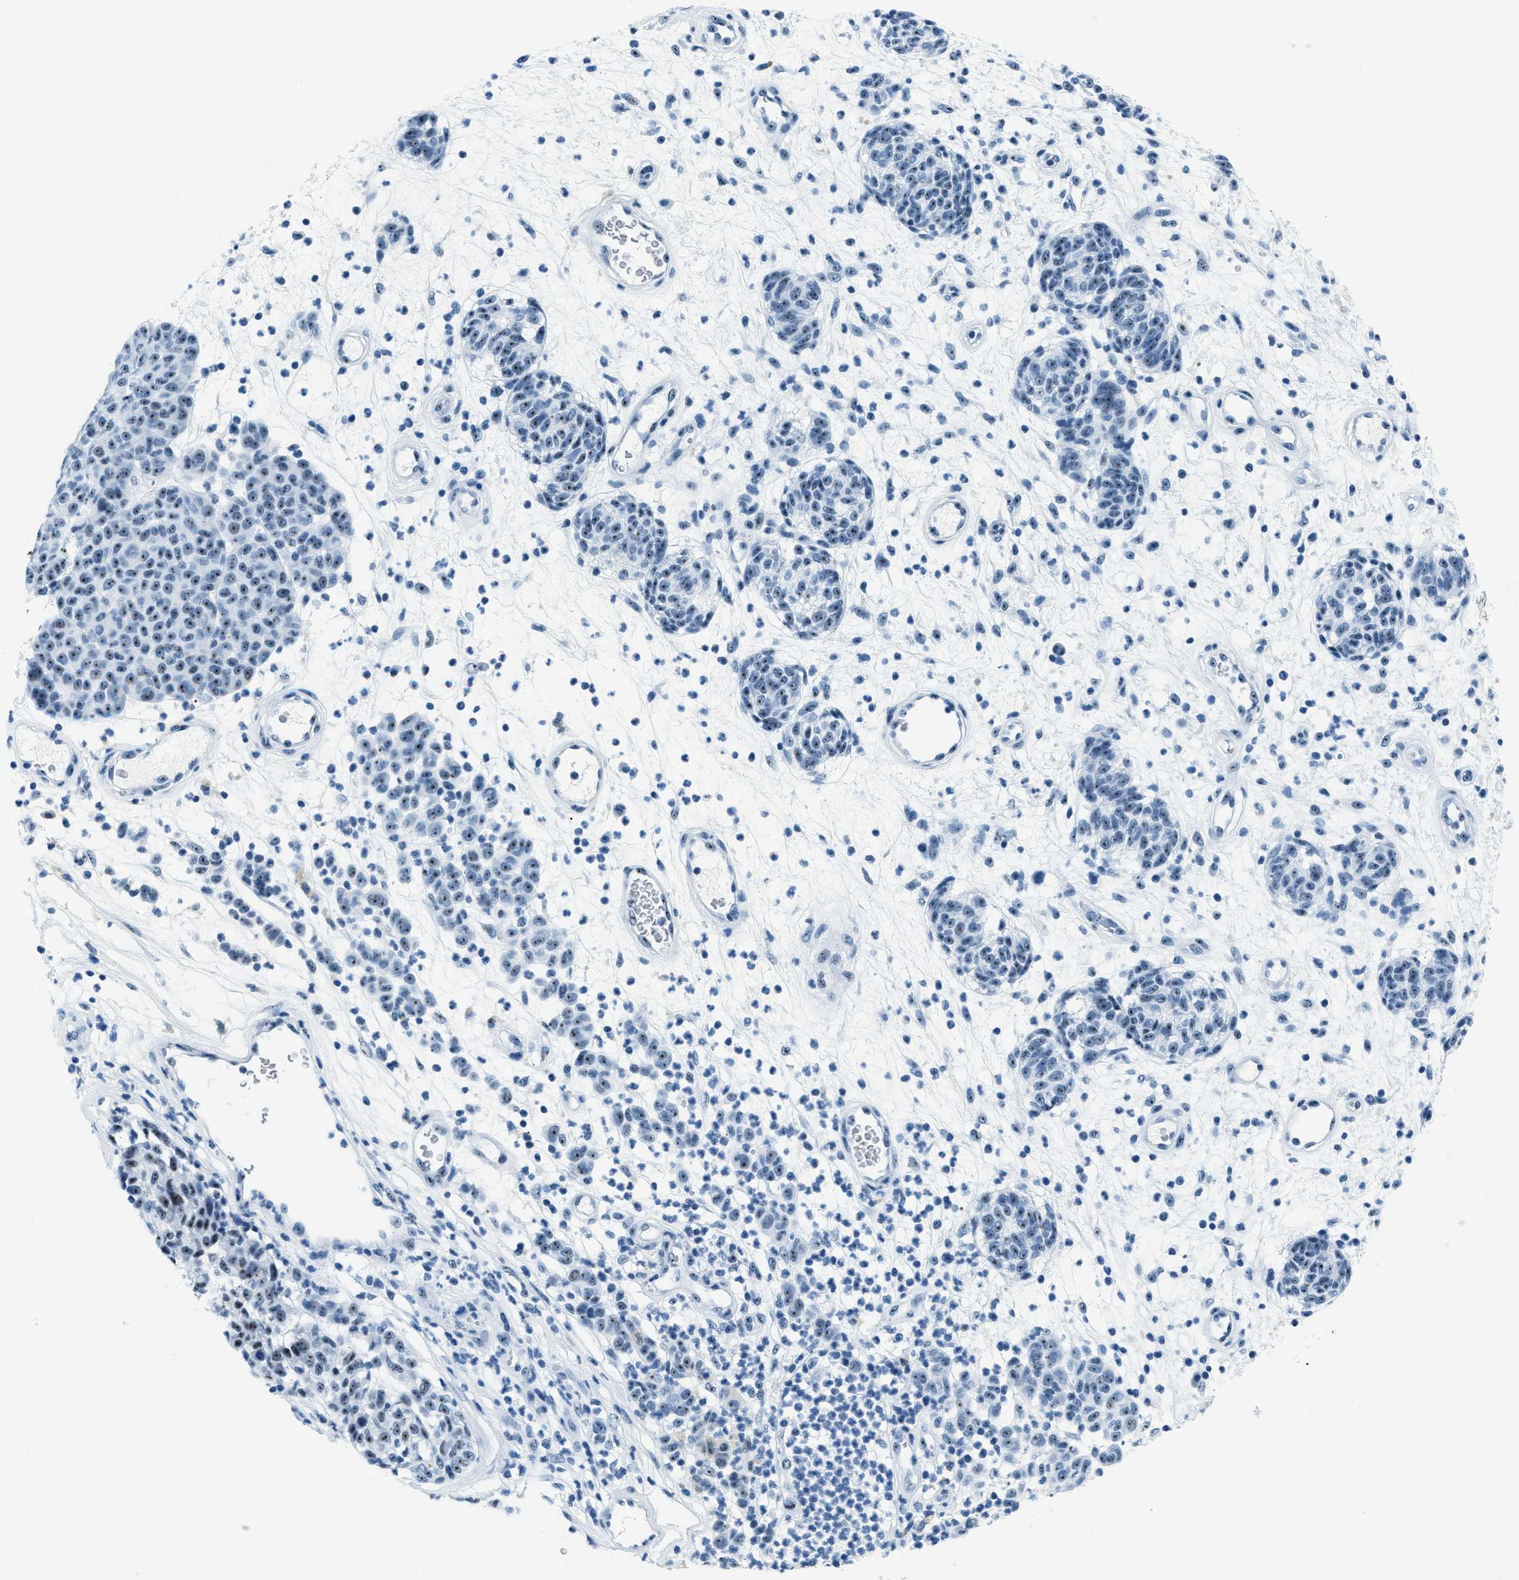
{"staining": {"intensity": "moderate", "quantity": ">75%", "location": "nuclear"}, "tissue": "melanoma", "cell_type": "Tumor cells", "image_type": "cancer", "snomed": [{"axis": "morphology", "description": "Malignant melanoma, NOS"}, {"axis": "topography", "description": "Skin"}], "caption": "Immunohistochemistry image of neoplastic tissue: melanoma stained using immunohistochemistry displays medium levels of moderate protein expression localized specifically in the nuclear of tumor cells, appearing as a nuclear brown color.", "gene": "PLA2G2A", "patient": {"sex": "male", "age": 59}}